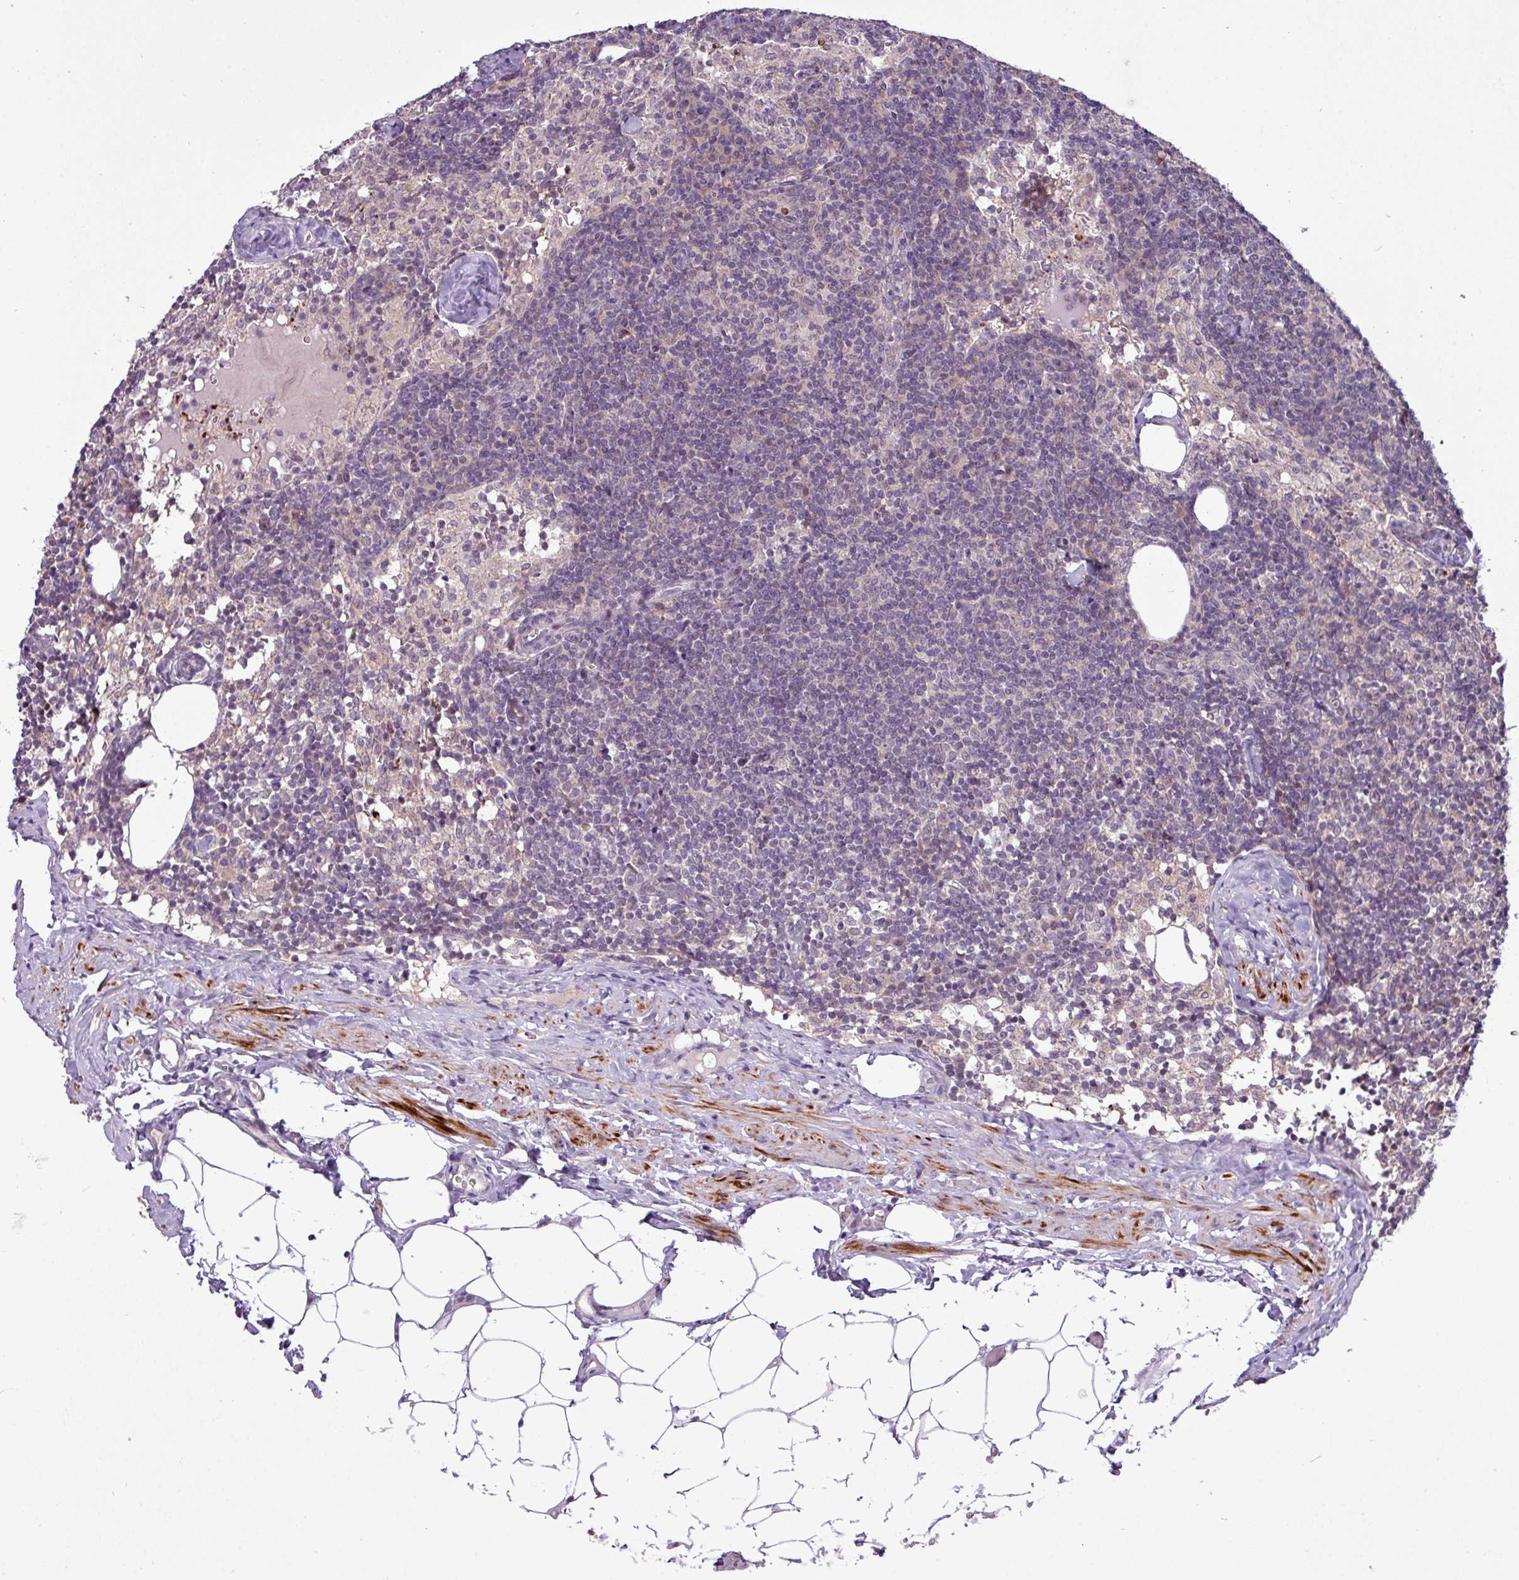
{"staining": {"intensity": "negative", "quantity": "none", "location": "none"}, "tissue": "lymph node", "cell_type": "Germinal center cells", "image_type": "normal", "snomed": [{"axis": "morphology", "description": "Normal tissue, NOS"}, {"axis": "topography", "description": "Lymph node"}], "caption": "IHC image of normal lymph node: lymph node stained with DAB (3,3'-diaminobenzidine) shows no significant protein positivity in germinal center cells. (DAB immunohistochemistry visualized using brightfield microscopy, high magnification).", "gene": "RIPPLY1", "patient": {"sex": "female", "age": 52}}